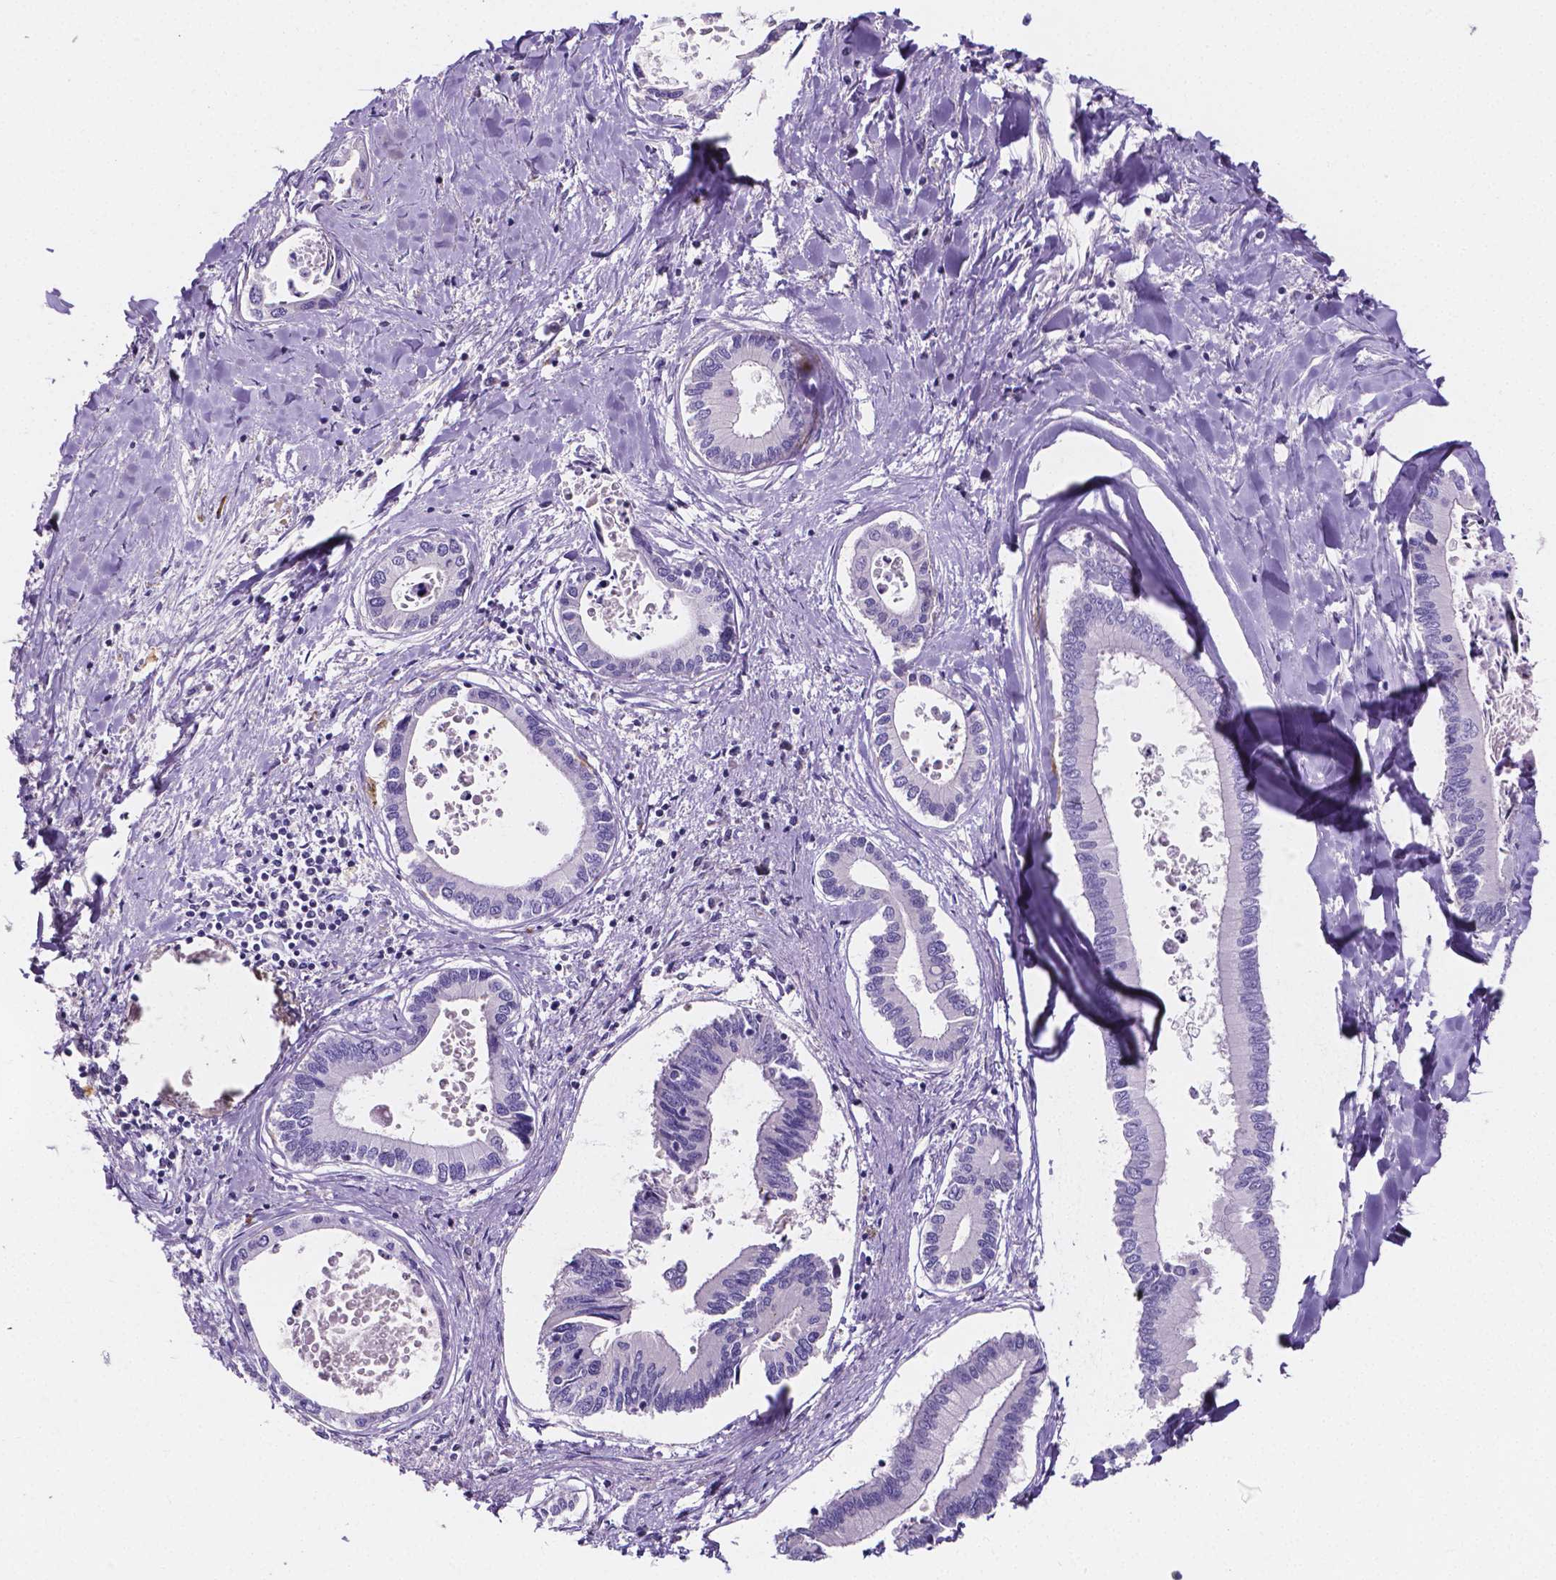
{"staining": {"intensity": "negative", "quantity": "none", "location": "none"}, "tissue": "liver cancer", "cell_type": "Tumor cells", "image_type": "cancer", "snomed": [{"axis": "morphology", "description": "Cholangiocarcinoma"}, {"axis": "topography", "description": "Liver"}], "caption": "An immunohistochemistry (IHC) image of cholangiocarcinoma (liver) is shown. There is no staining in tumor cells of cholangiocarcinoma (liver).", "gene": "NRGN", "patient": {"sex": "male", "age": 66}}